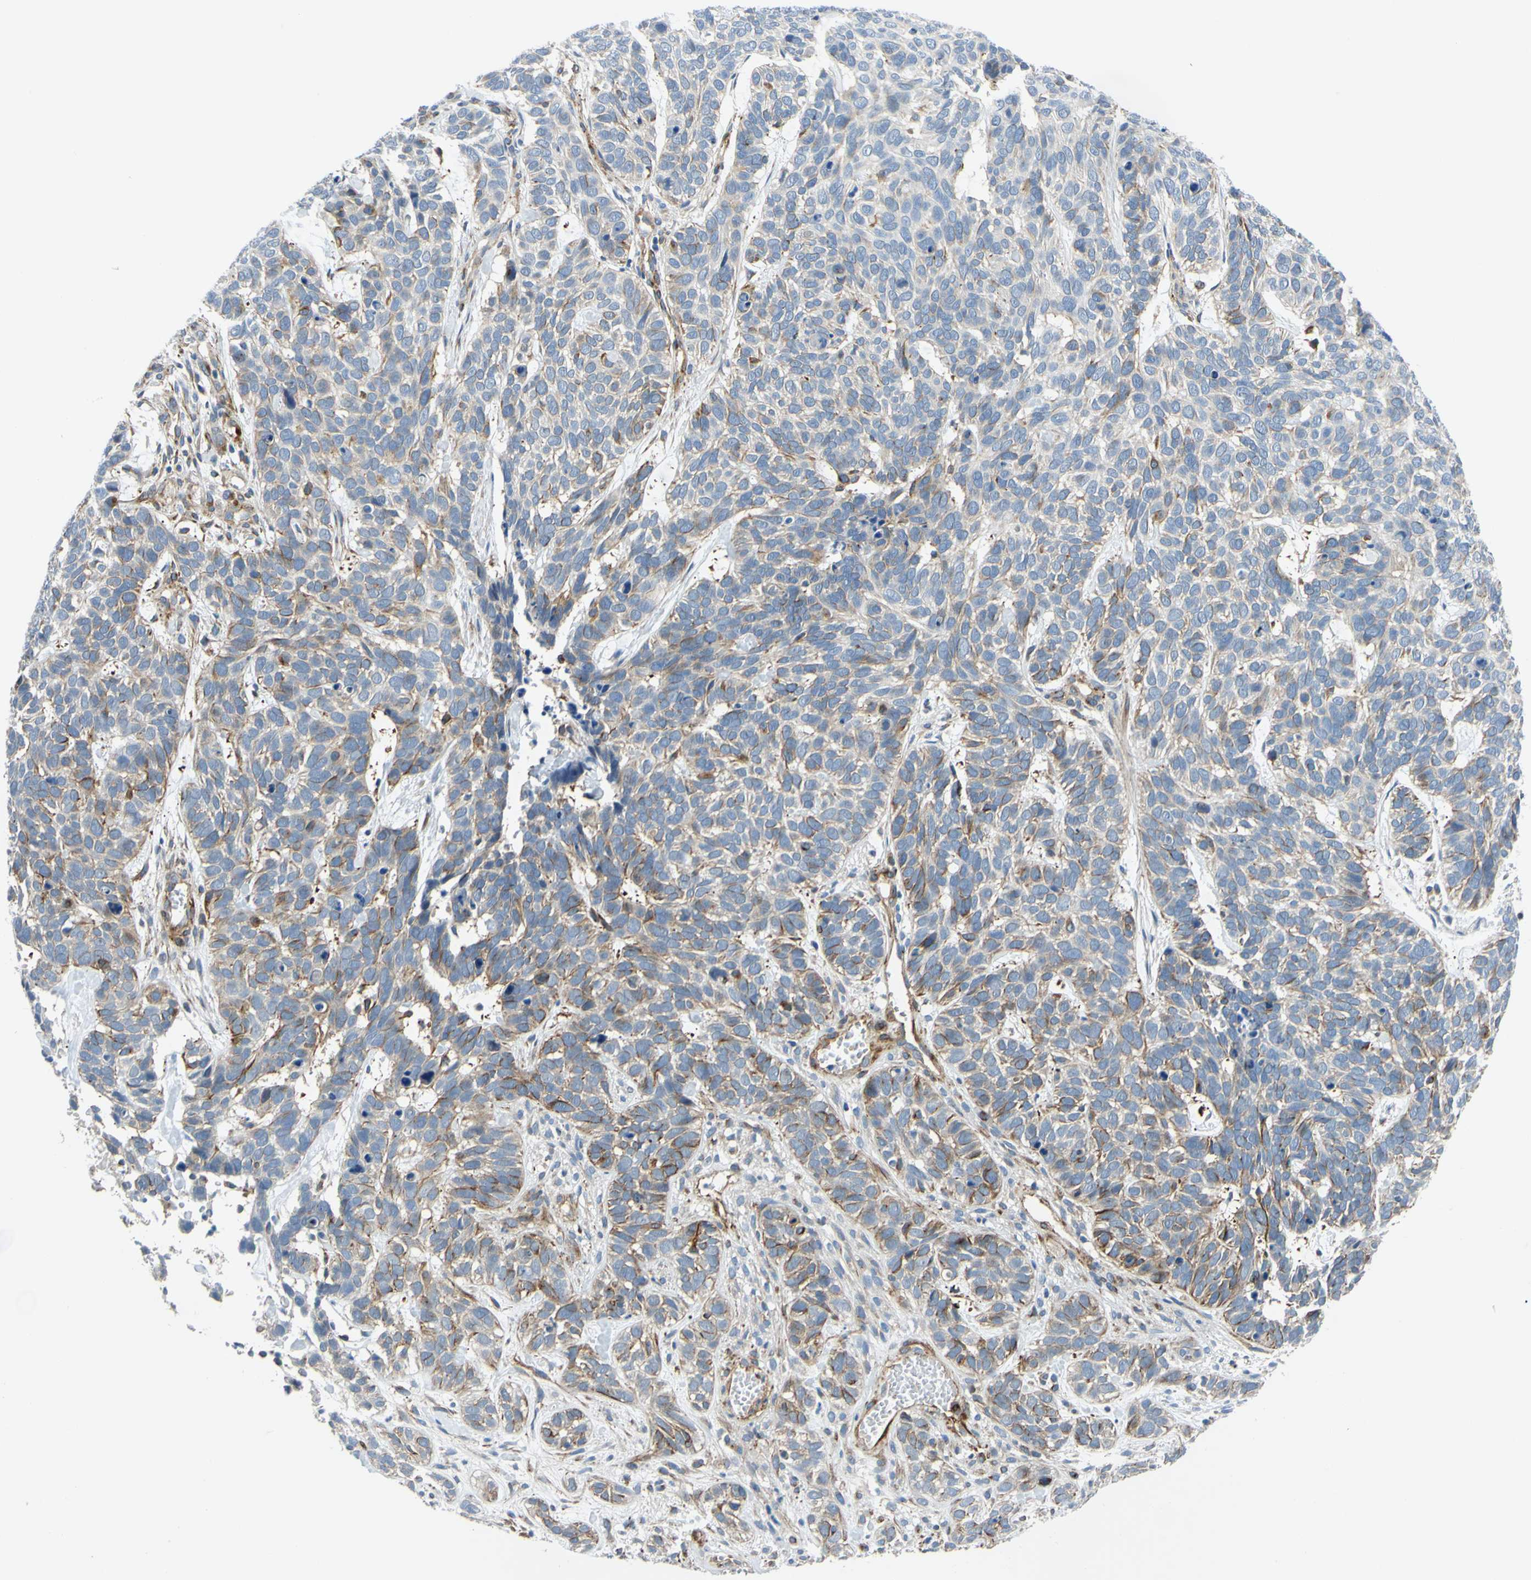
{"staining": {"intensity": "weak", "quantity": "25%-75%", "location": "cytoplasmic/membranous"}, "tissue": "skin cancer", "cell_type": "Tumor cells", "image_type": "cancer", "snomed": [{"axis": "morphology", "description": "Basal cell carcinoma"}, {"axis": "topography", "description": "Skin"}], "caption": "IHC of skin cancer (basal cell carcinoma) exhibits low levels of weak cytoplasmic/membranous positivity in about 25%-75% of tumor cells.", "gene": "ARHGAP1", "patient": {"sex": "male", "age": 87}}